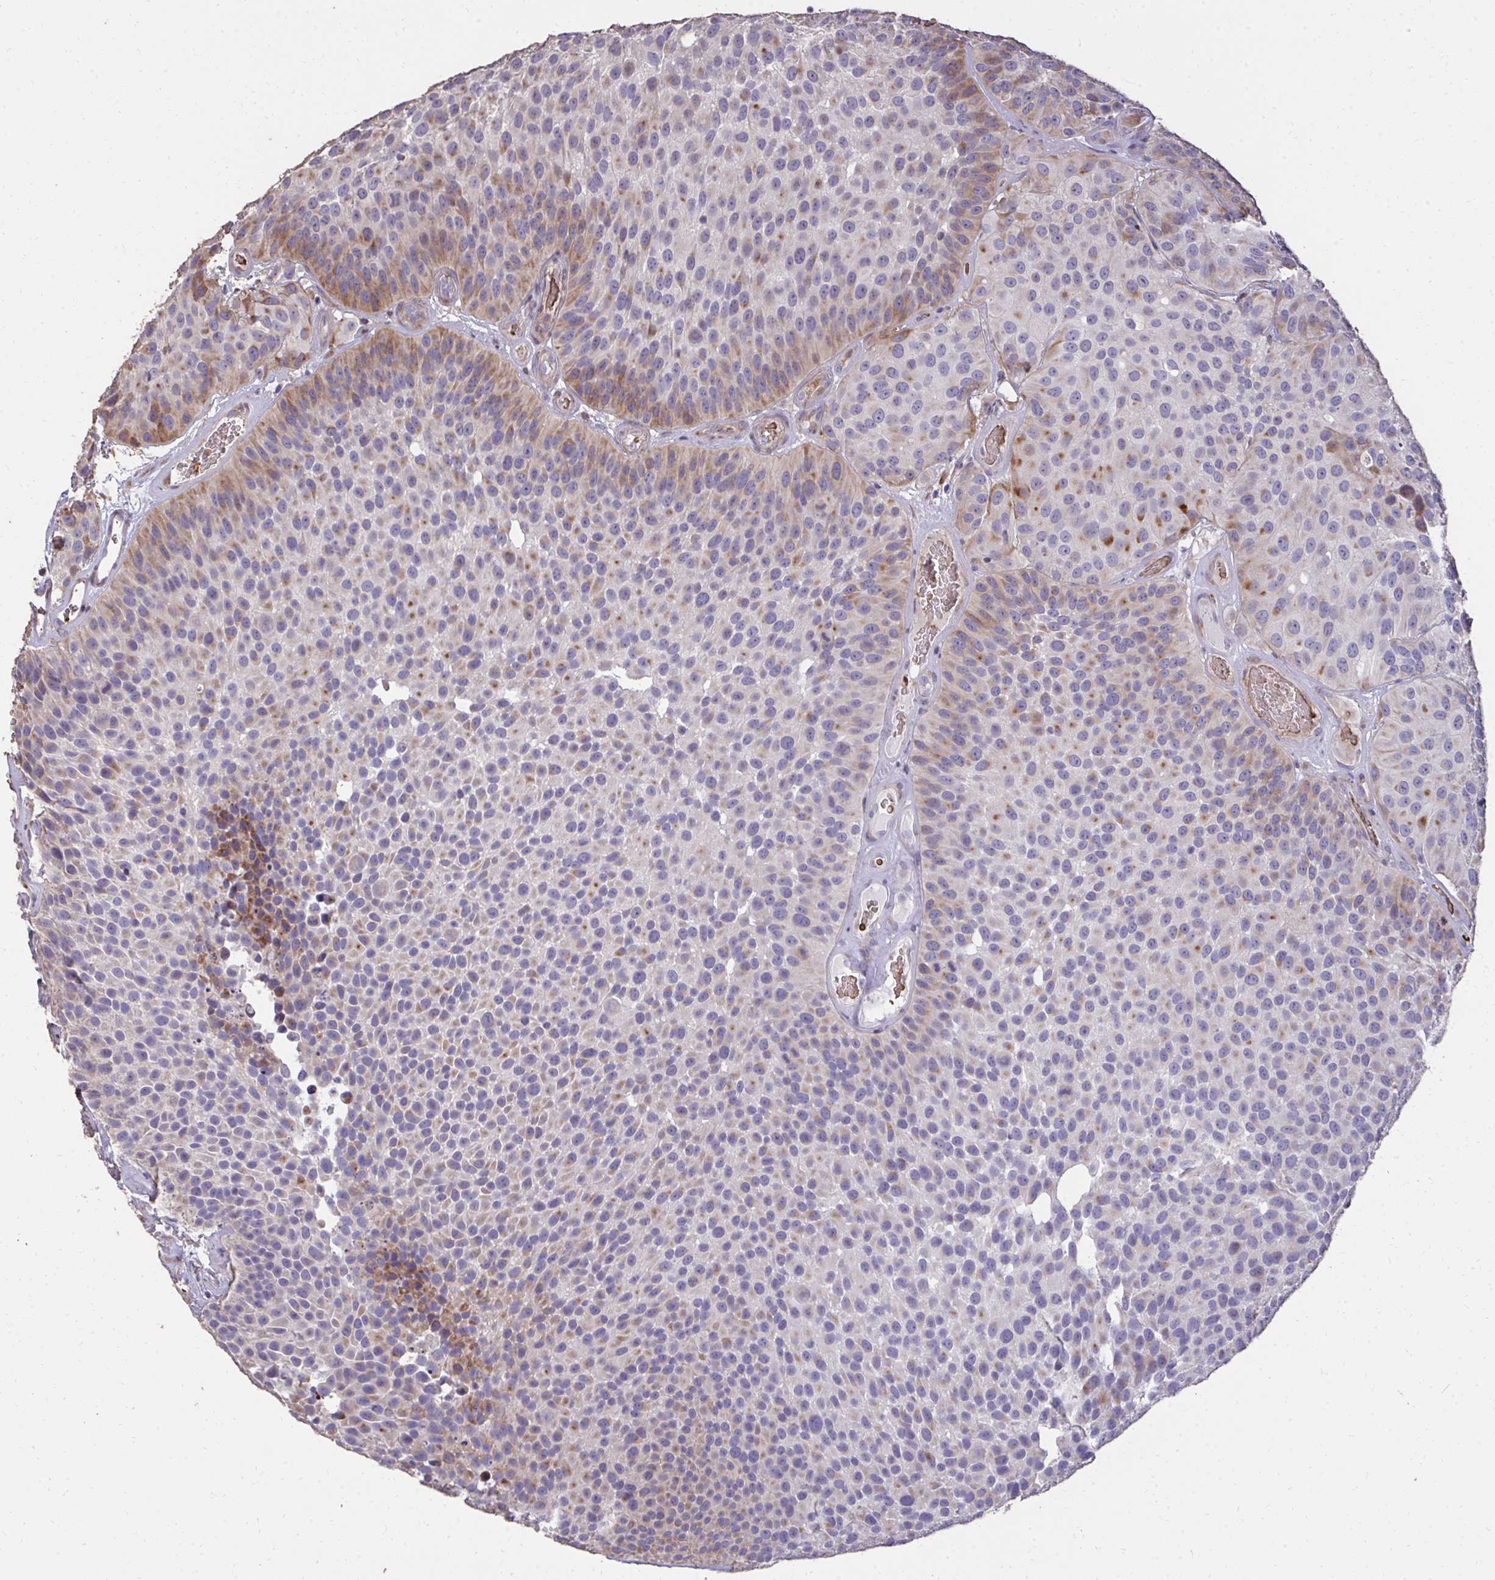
{"staining": {"intensity": "weak", "quantity": "25%-75%", "location": "cytoplasmic/membranous"}, "tissue": "urothelial cancer", "cell_type": "Tumor cells", "image_type": "cancer", "snomed": [{"axis": "morphology", "description": "Urothelial carcinoma, Low grade"}, {"axis": "topography", "description": "Urinary bladder"}], "caption": "Tumor cells reveal weak cytoplasmic/membranous staining in about 25%-75% of cells in urothelial cancer.", "gene": "FIBCD1", "patient": {"sex": "male", "age": 76}}